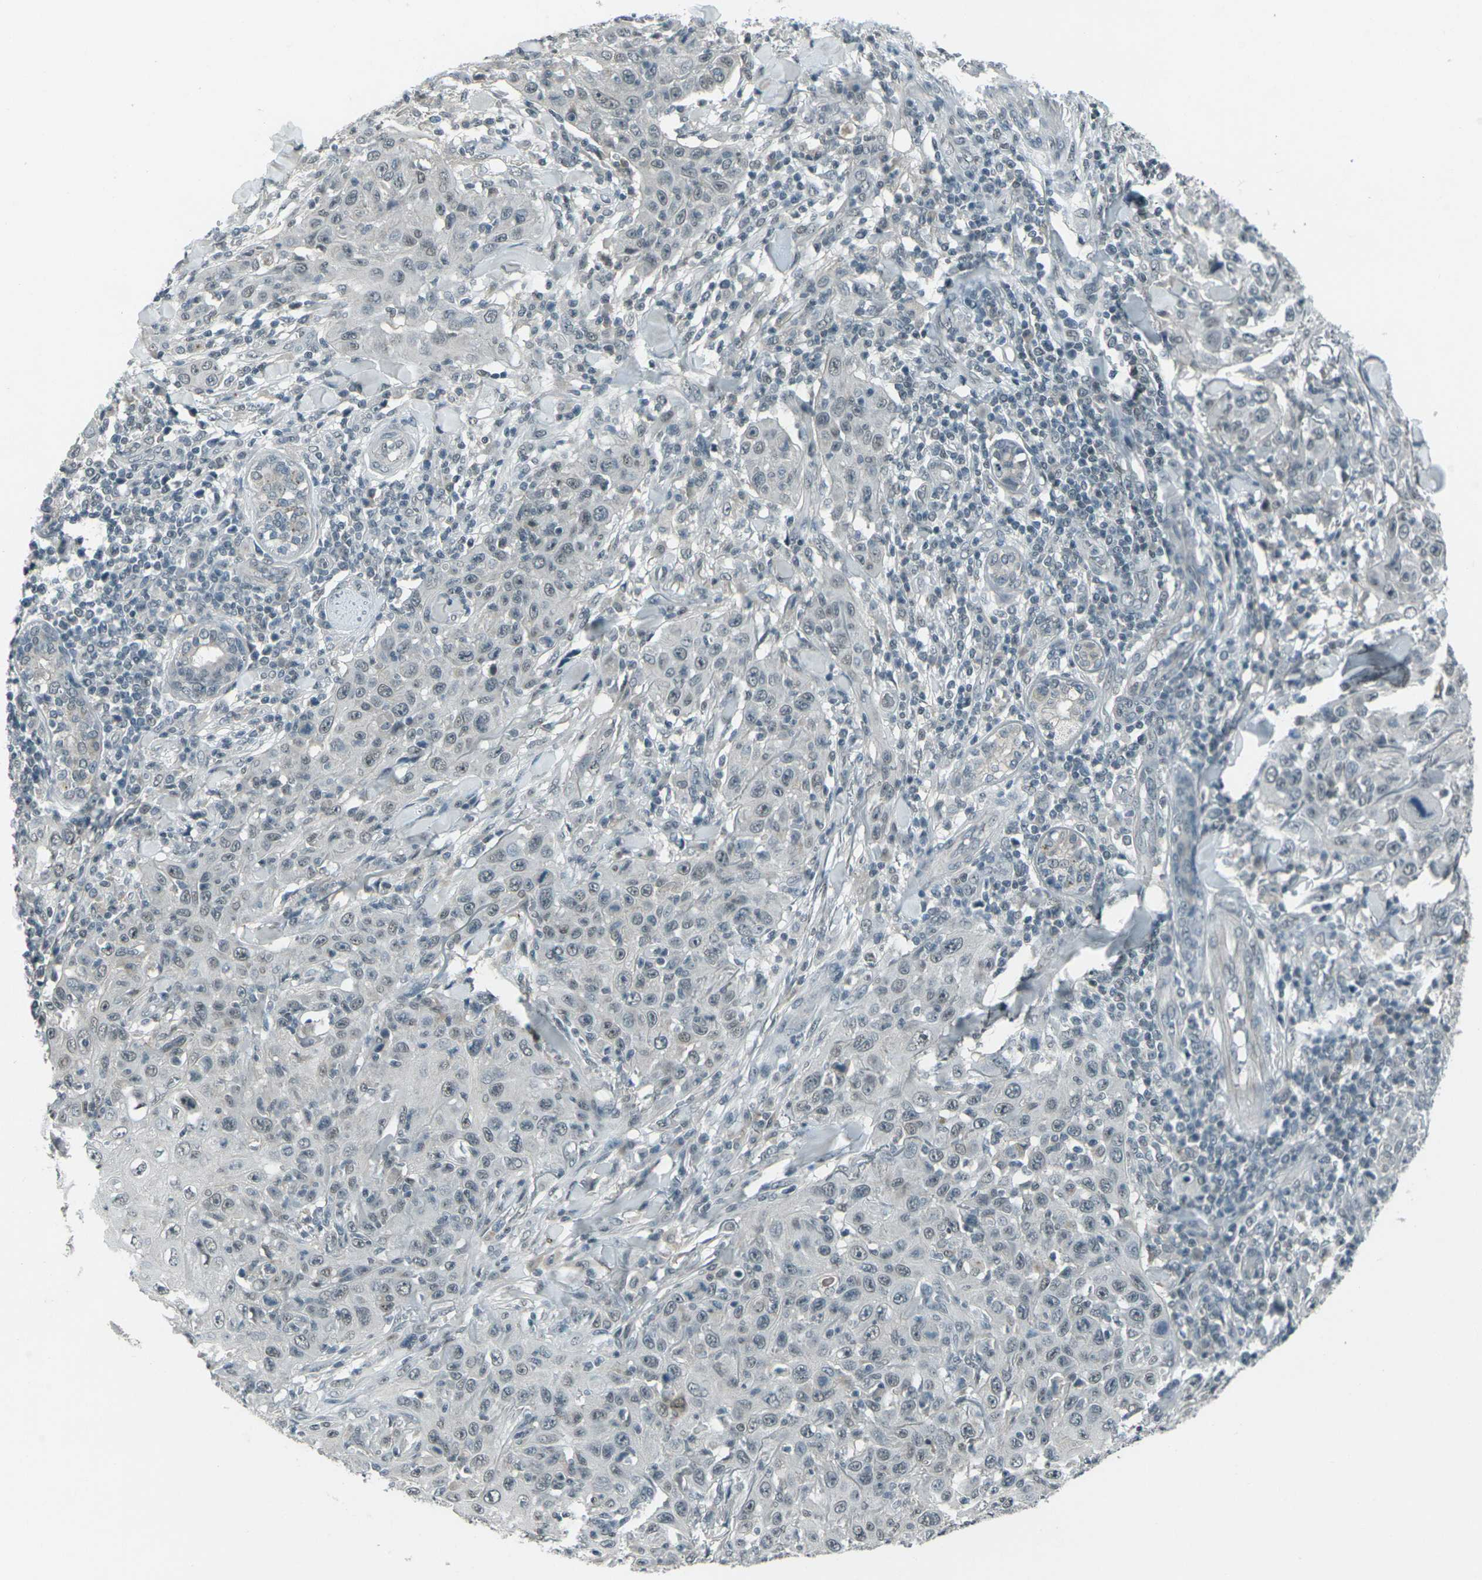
{"staining": {"intensity": "weak", "quantity": "<25%", "location": "nuclear"}, "tissue": "skin cancer", "cell_type": "Tumor cells", "image_type": "cancer", "snomed": [{"axis": "morphology", "description": "Squamous cell carcinoma, NOS"}, {"axis": "topography", "description": "Skin"}], "caption": "Tumor cells show no significant expression in skin cancer.", "gene": "GPR19", "patient": {"sex": "female", "age": 88}}